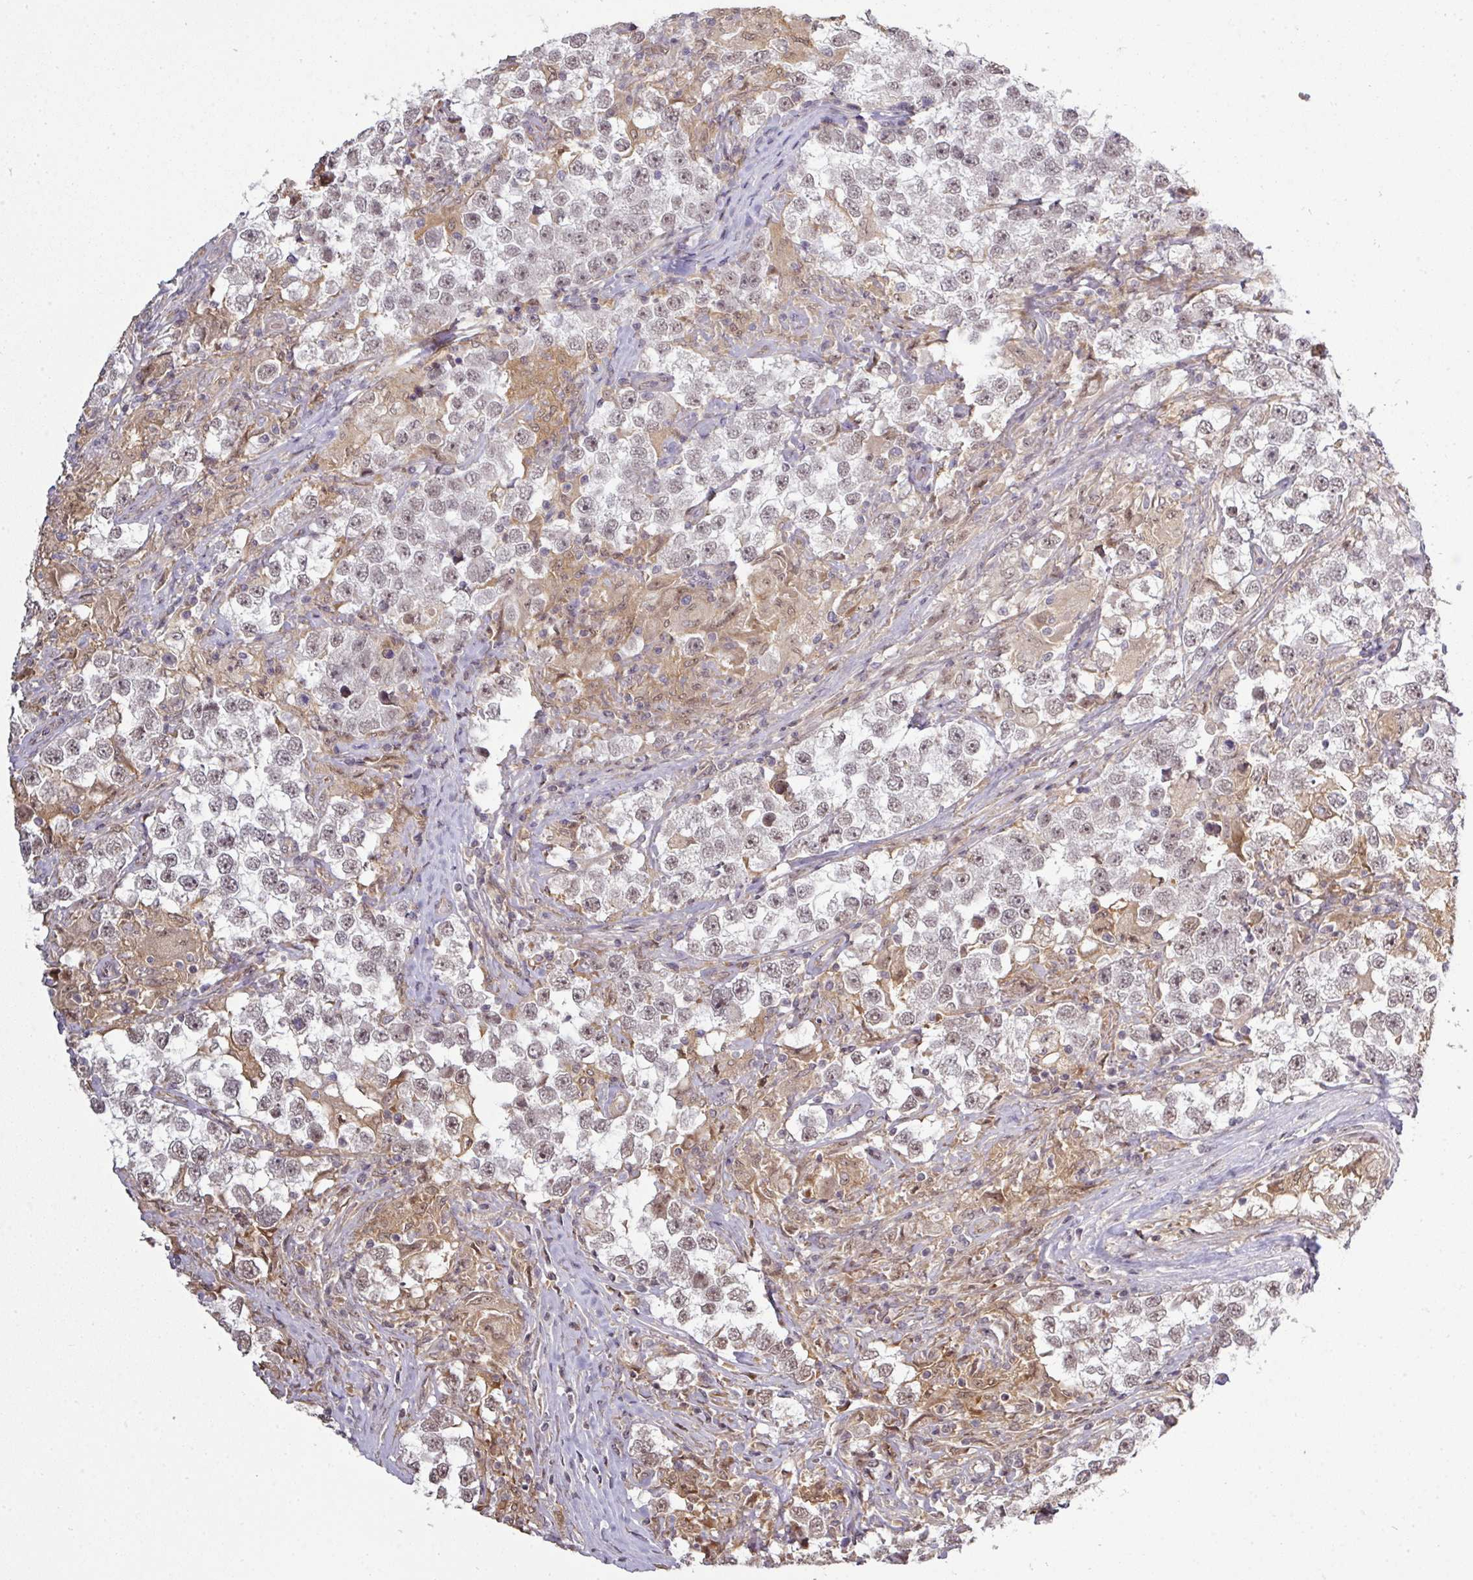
{"staining": {"intensity": "weak", "quantity": ">75%", "location": "nuclear"}, "tissue": "testis cancer", "cell_type": "Tumor cells", "image_type": "cancer", "snomed": [{"axis": "morphology", "description": "Seminoma, NOS"}, {"axis": "topography", "description": "Testis"}], "caption": "Weak nuclear protein positivity is present in approximately >75% of tumor cells in testis cancer (seminoma). (brown staining indicates protein expression, while blue staining denotes nuclei).", "gene": "GTF2H3", "patient": {"sex": "male", "age": 46}}